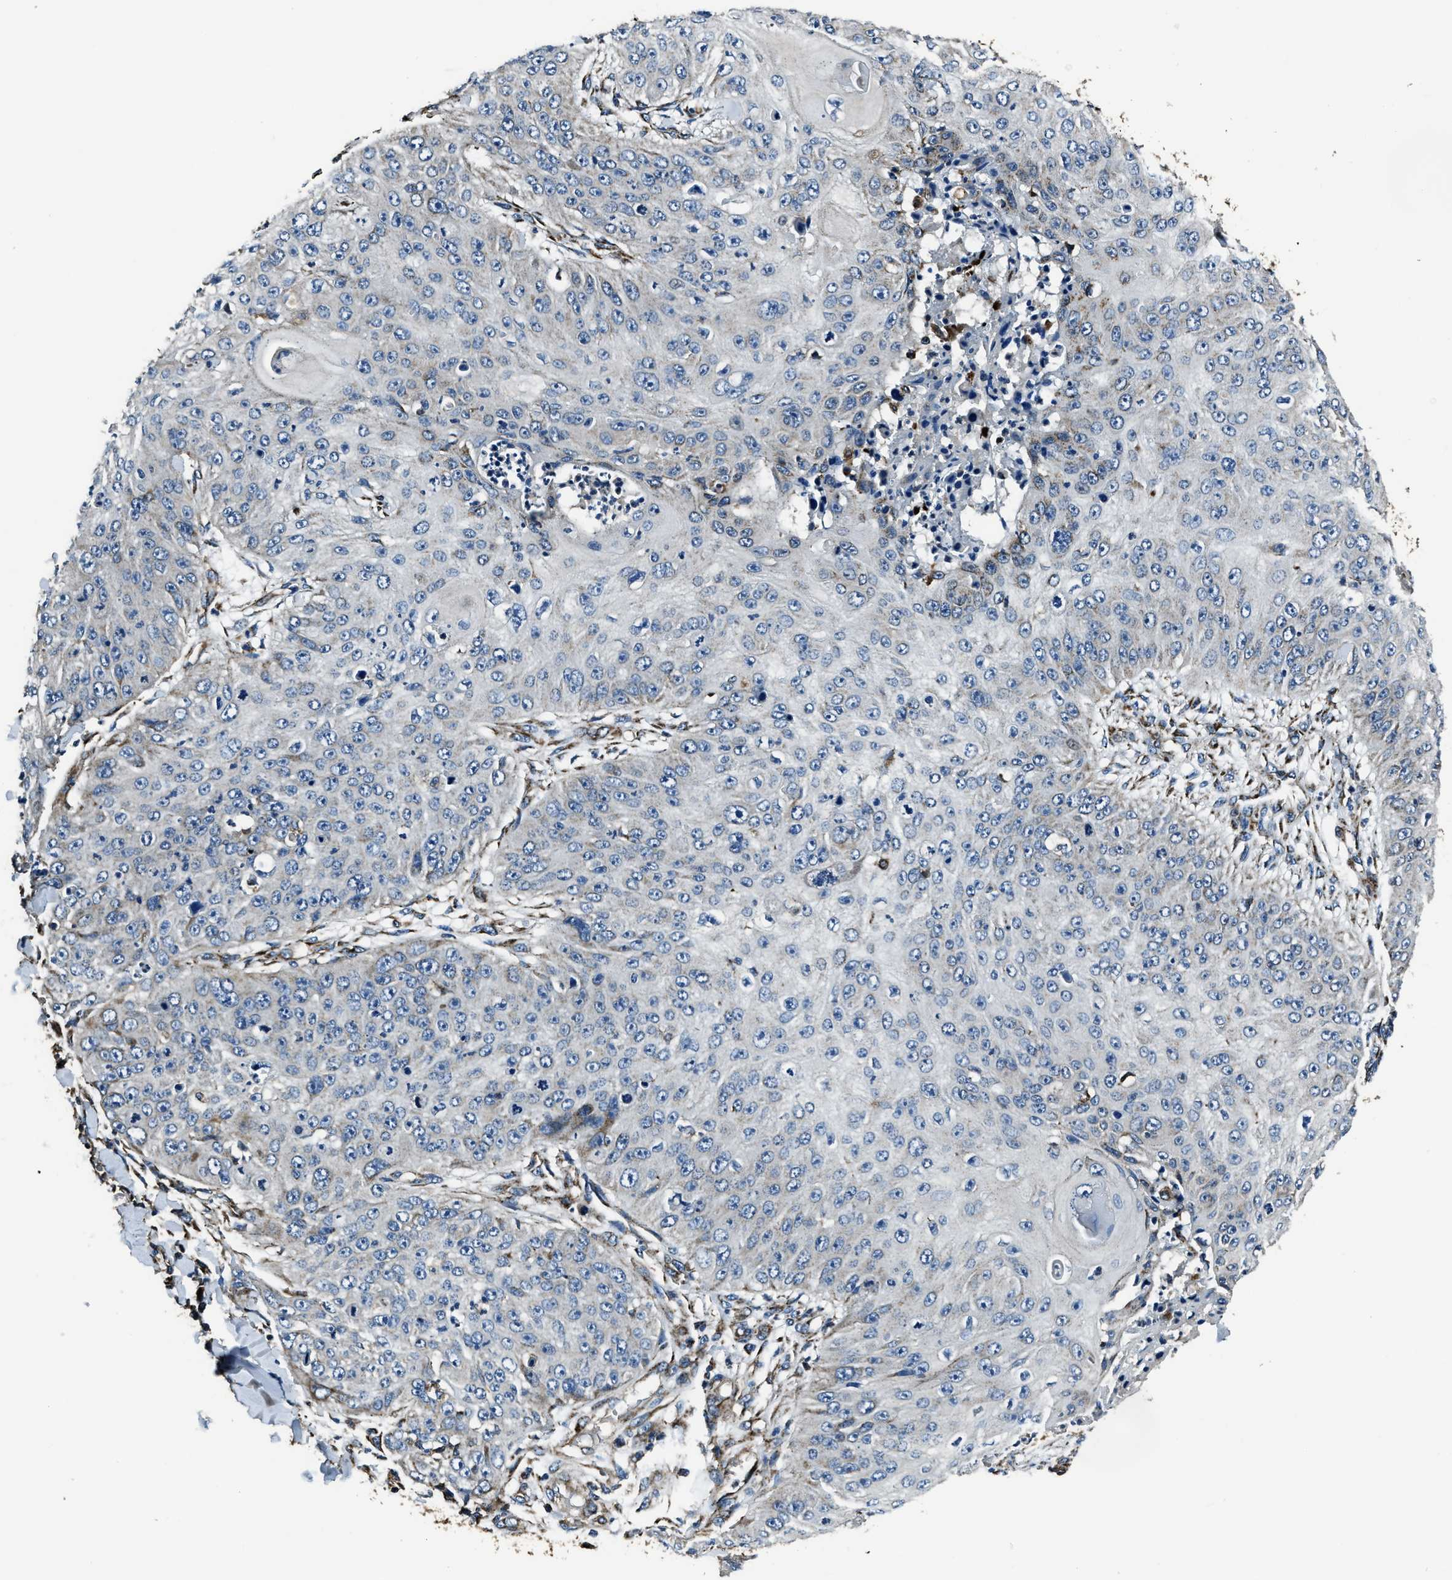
{"staining": {"intensity": "negative", "quantity": "none", "location": "none"}, "tissue": "skin cancer", "cell_type": "Tumor cells", "image_type": "cancer", "snomed": [{"axis": "morphology", "description": "Squamous cell carcinoma, NOS"}, {"axis": "topography", "description": "Skin"}], "caption": "Squamous cell carcinoma (skin) was stained to show a protein in brown. There is no significant staining in tumor cells.", "gene": "OGDH", "patient": {"sex": "female", "age": 80}}